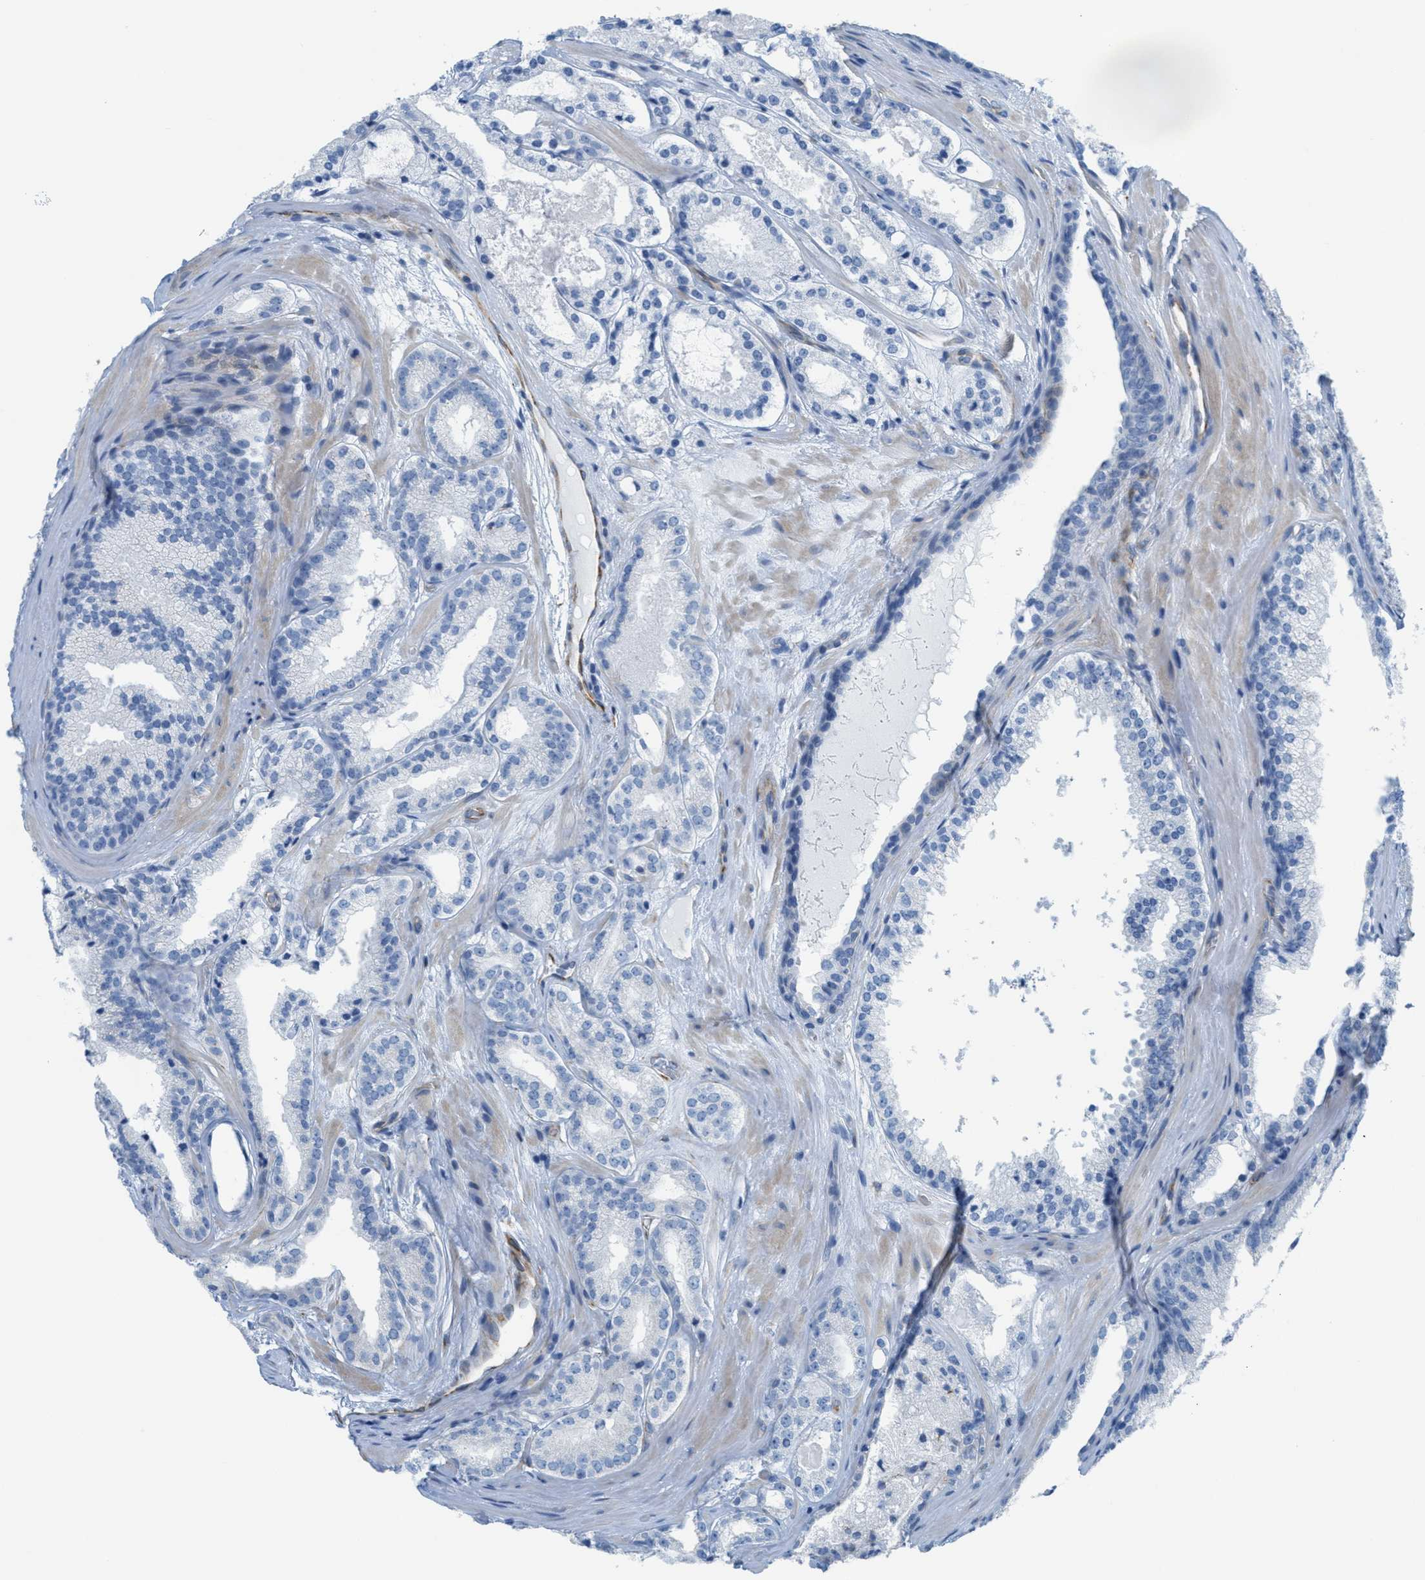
{"staining": {"intensity": "negative", "quantity": "none", "location": "none"}, "tissue": "prostate cancer", "cell_type": "Tumor cells", "image_type": "cancer", "snomed": [{"axis": "morphology", "description": "Adenocarcinoma, High grade"}, {"axis": "topography", "description": "Prostate"}], "caption": "This is an IHC histopathology image of human prostate cancer (high-grade adenocarcinoma). There is no positivity in tumor cells.", "gene": "SLC12A1", "patient": {"sex": "male", "age": 65}}